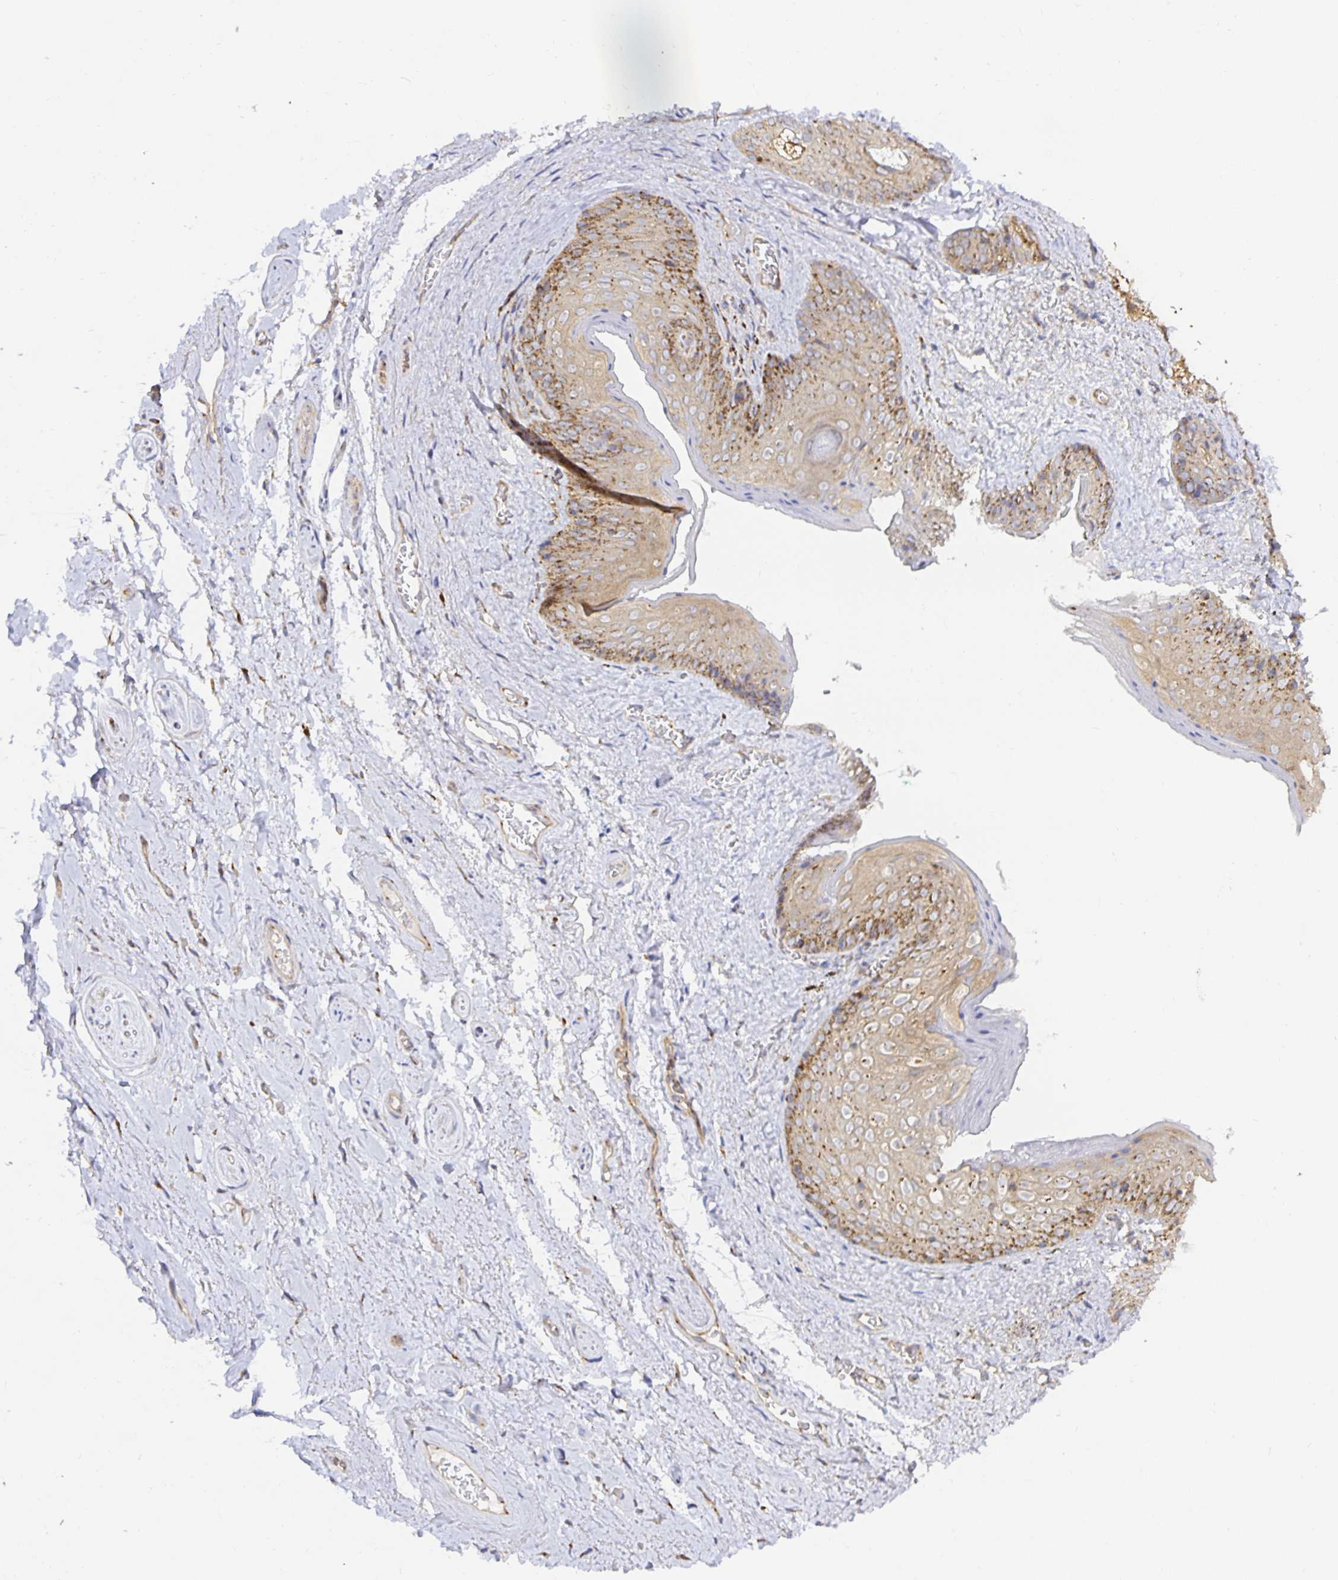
{"staining": {"intensity": "moderate", "quantity": "25%-75%", "location": "cytoplasmic/membranous"}, "tissue": "vagina", "cell_type": "Squamous epithelial cells", "image_type": "normal", "snomed": [{"axis": "morphology", "description": "Normal tissue, NOS"}, {"axis": "topography", "description": "Vulva"}, {"axis": "topography", "description": "Vagina"}, {"axis": "topography", "description": "Peripheral nerve tissue"}], "caption": "Unremarkable vagina demonstrates moderate cytoplasmic/membranous positivity in about 25%-75% of squamous epithelial cells.", "gene": "USO1", "patient": {"sex": "female", "age": 66}}